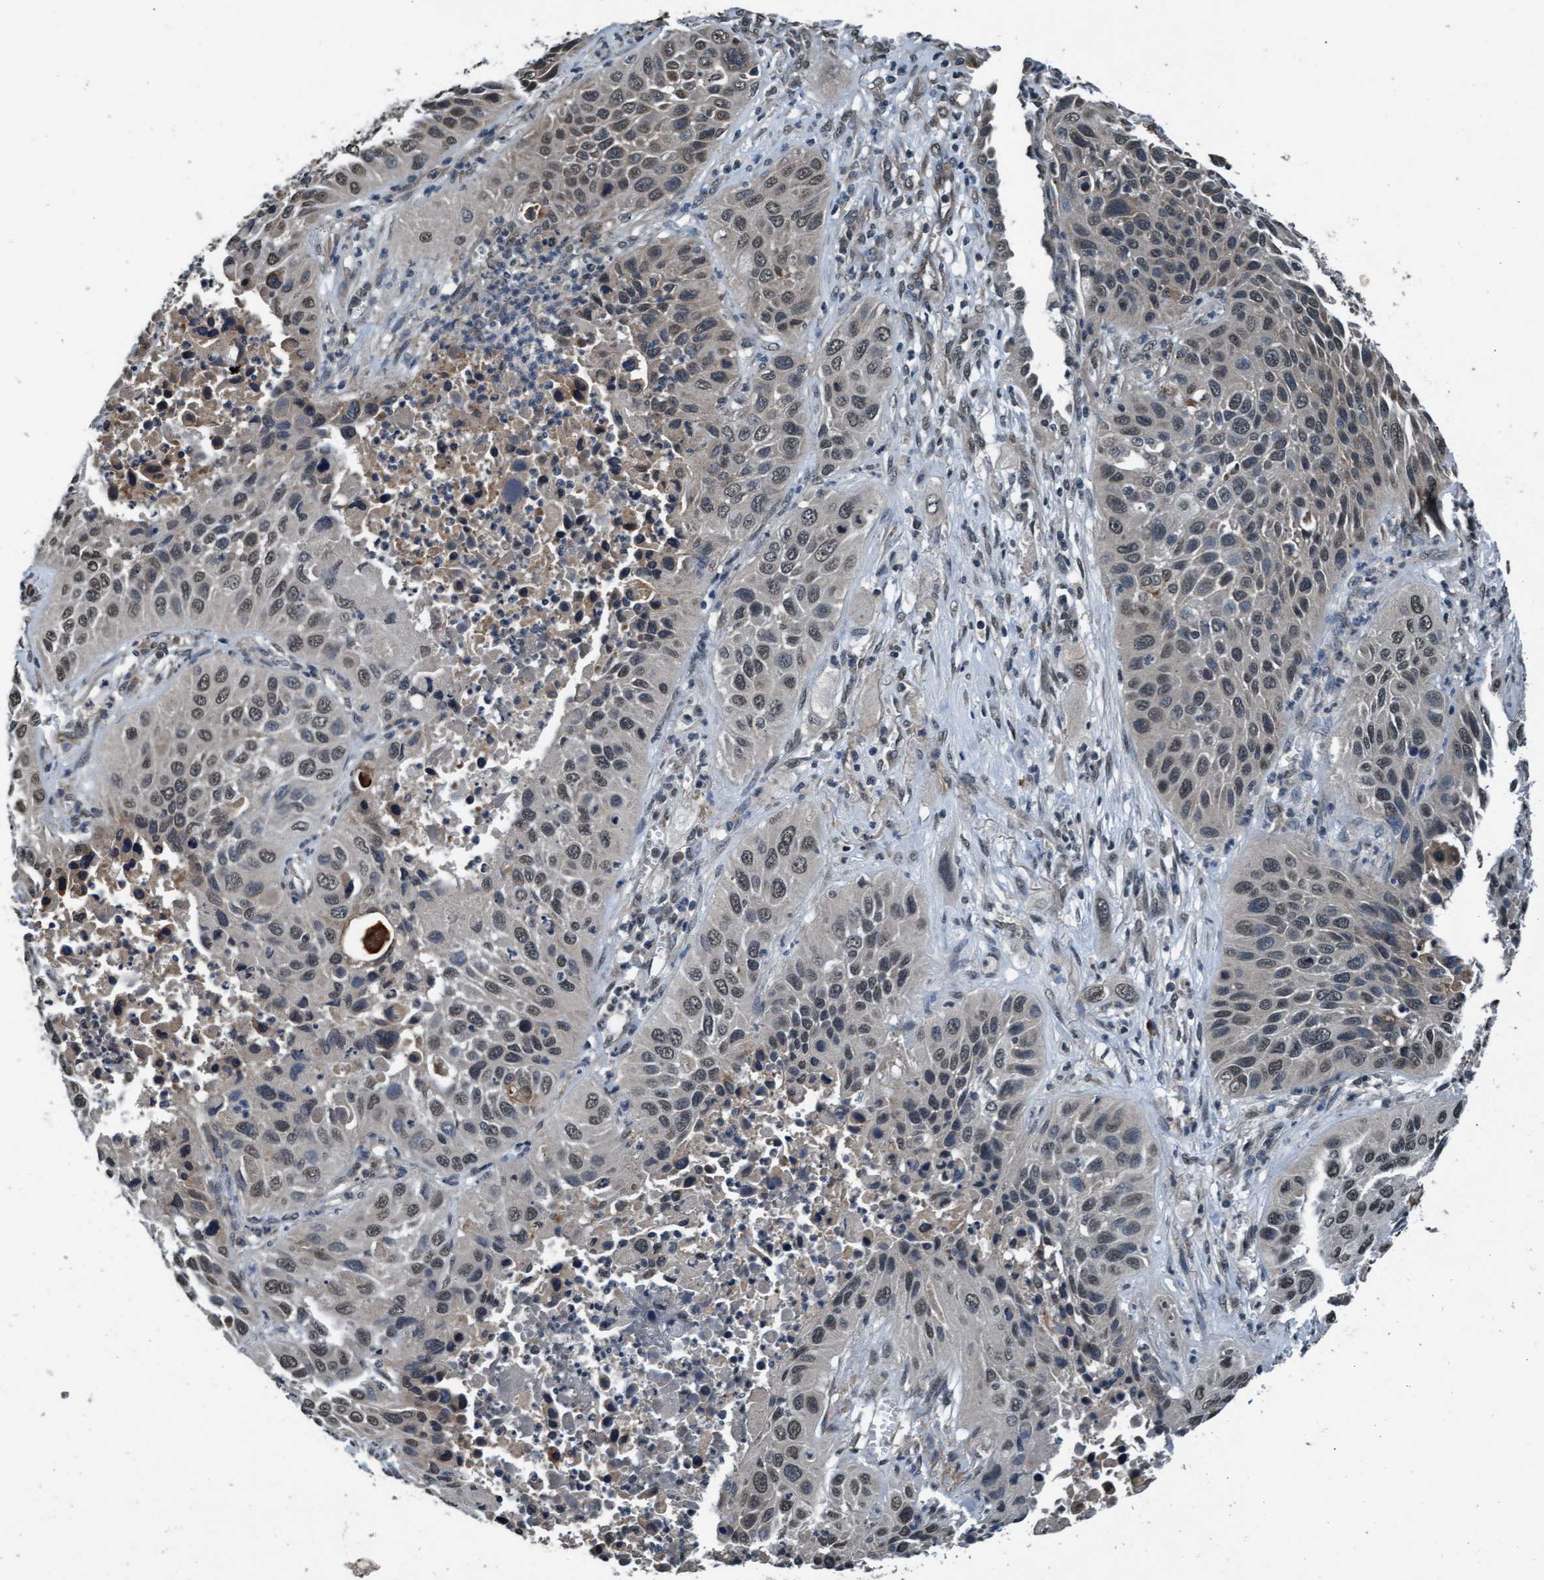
{"staining": {"intensity": "weak", "quantity": ">75%", "location": "nuclear"}, "tissue": "lung cancer", "cell_type": "Tumor cells", "image_type": "cancer", "snomed": [{"axis": "morphology", "description": "Squamous cell carcinoma, NOS"}, {"axis": "topography", "description": "Lung"}], "caption": "A high-resolution micrograph shows immunohistochemistry staining of lung squamous cell carcinoma, which exhibits weak nuclear staining in about >75% of tumor cells. The staining was performed using DAB to visualize the protein expression in brown, while the nuclei were stained in blue with hematoxylin (Magnification: 20x).", "gene": "WASF1", "patient": {"sex": "female", "age": 76}}